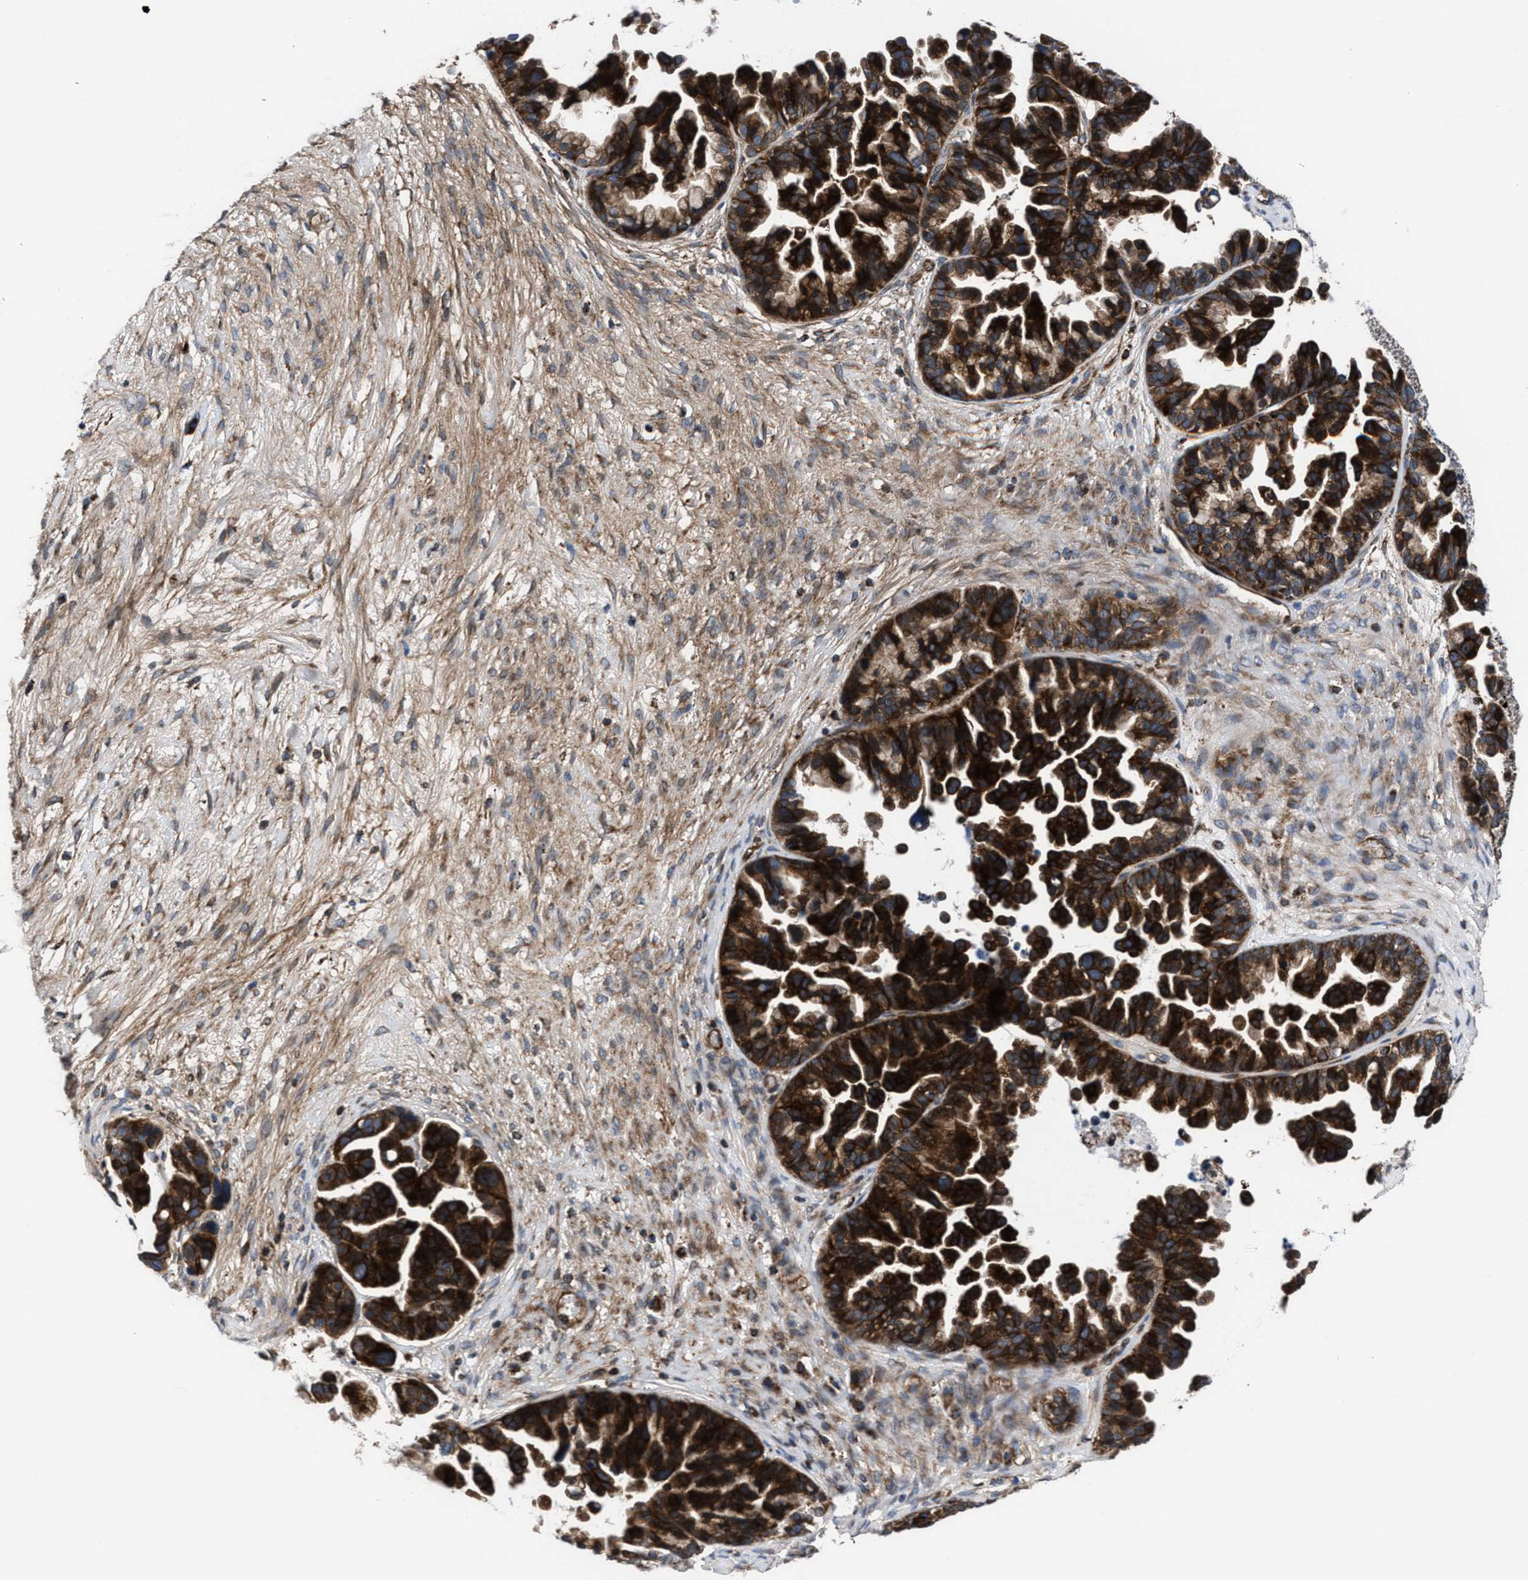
{"staining": {"intensity": "strong", "quantity": ">75%", "location": "cytoplasmic/membranous"}, "tissue": "ovarian cancer", "cell_type": "Tumor cells", "image_type": "cancer", "snomed": [{"axis": "morphology", "description": "Cystadenocarcinoma, serous, NOS"}, {"axis": "topography", "description": "Ovary"}], "caption": "The histopathology image reveals immunohistochemical staining of ovarian cancer. There is strong cytoplasmic/membranous staining is appreciated in approximately >75% of tumor cells.", "gene": "PRR15L", "patient": {"sex": "female", "age": 56}}